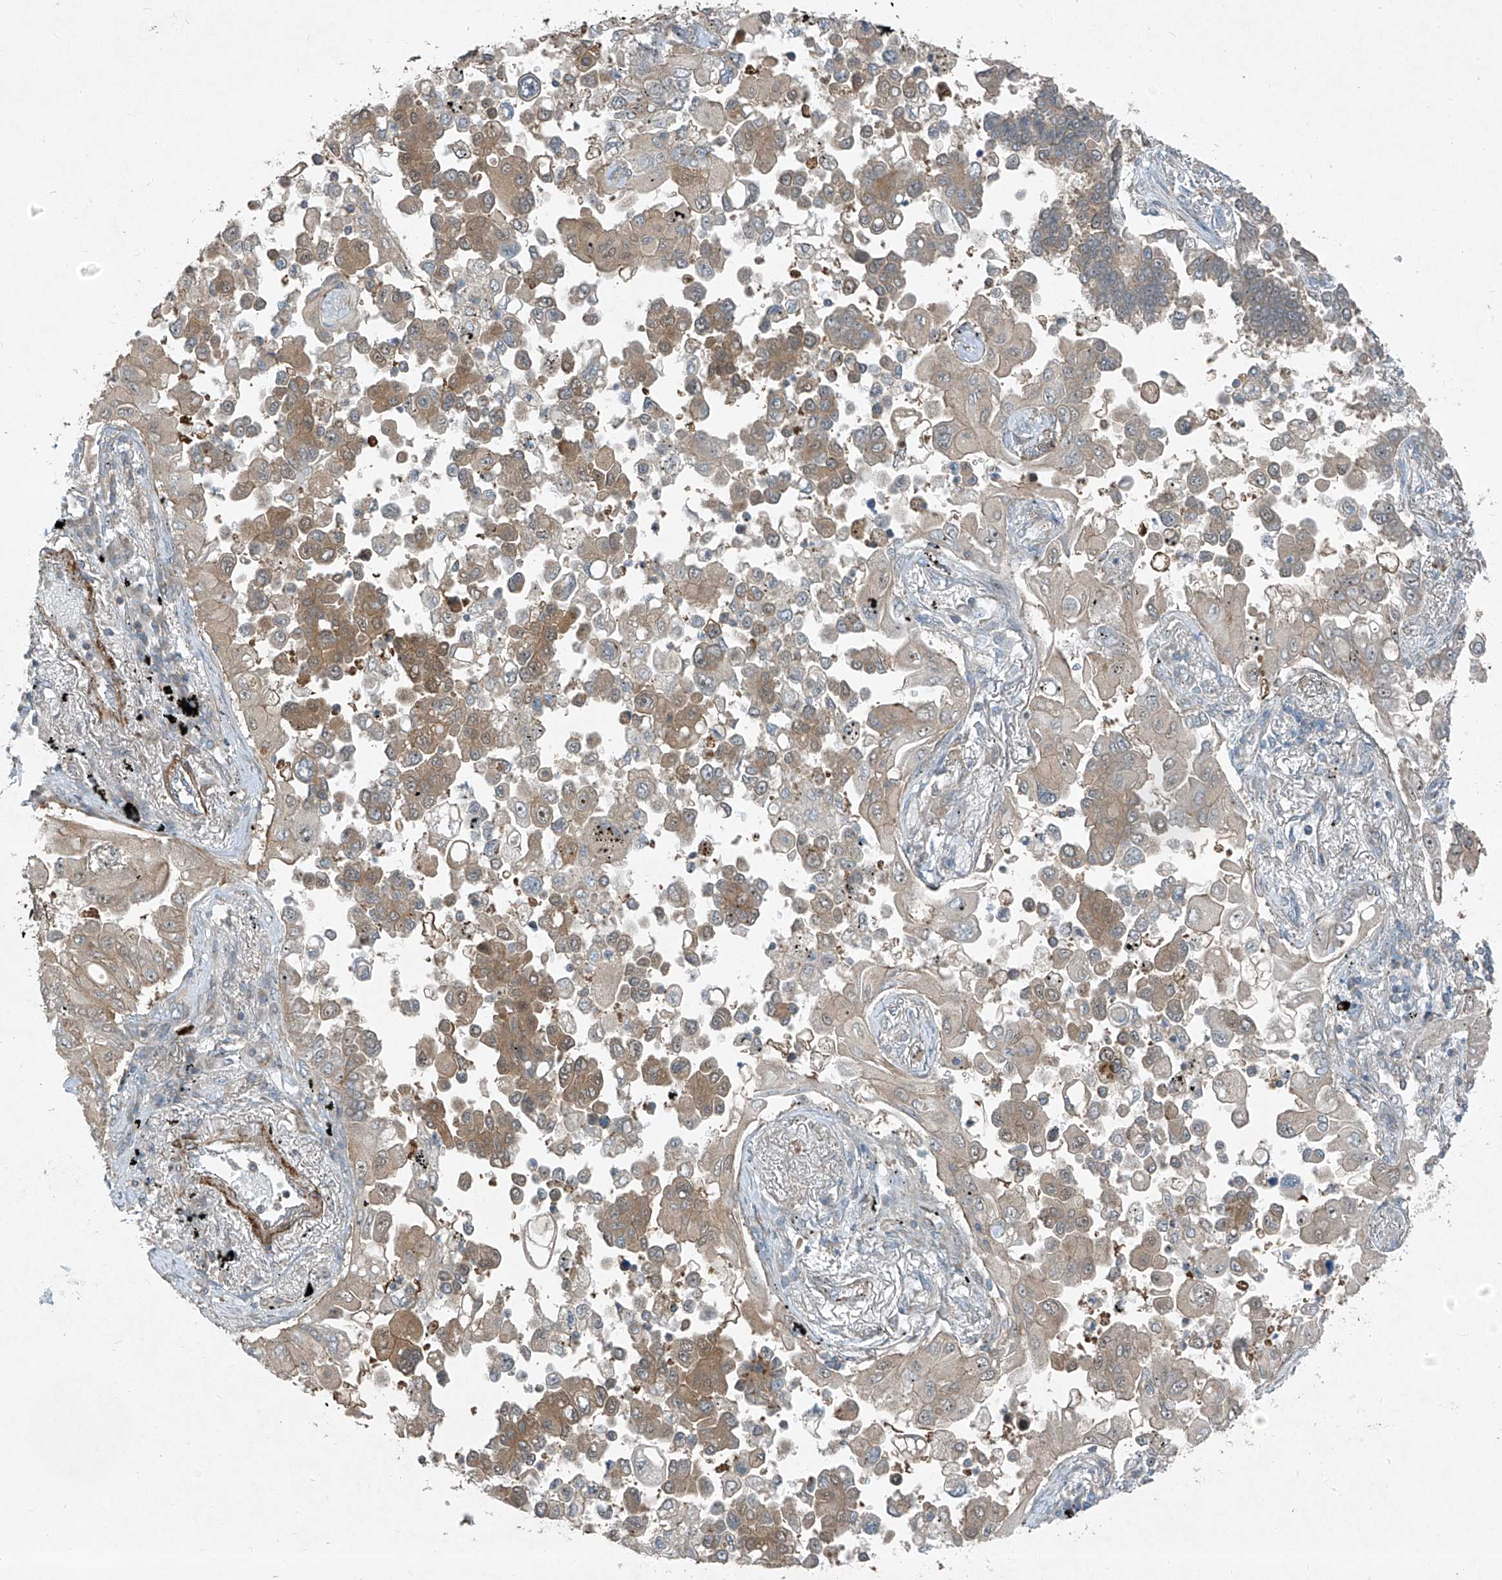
{"staining": {"intensity": "moderate", "quantity": "25%-75%", "location": "cytoplasmic/membranous"}, "tissue": "lung cancer", "cell_type": "Tumor cells", "image_type": "cancer", "snomed": [{"axis": "morphology", "description": "Adenocarcinoma, NOS"}, {"axis": "topography", "description": "Lung"}], "caption": "Immunohistochemical staining of human adenocarcinoma (lung) exhibits medium levels of moderate cytoplasmic/membranous protein staining in approximately 25%-75% of tumor cells.", "gene": "PPCS", "patient": {"sex": "female", "age": 67}}